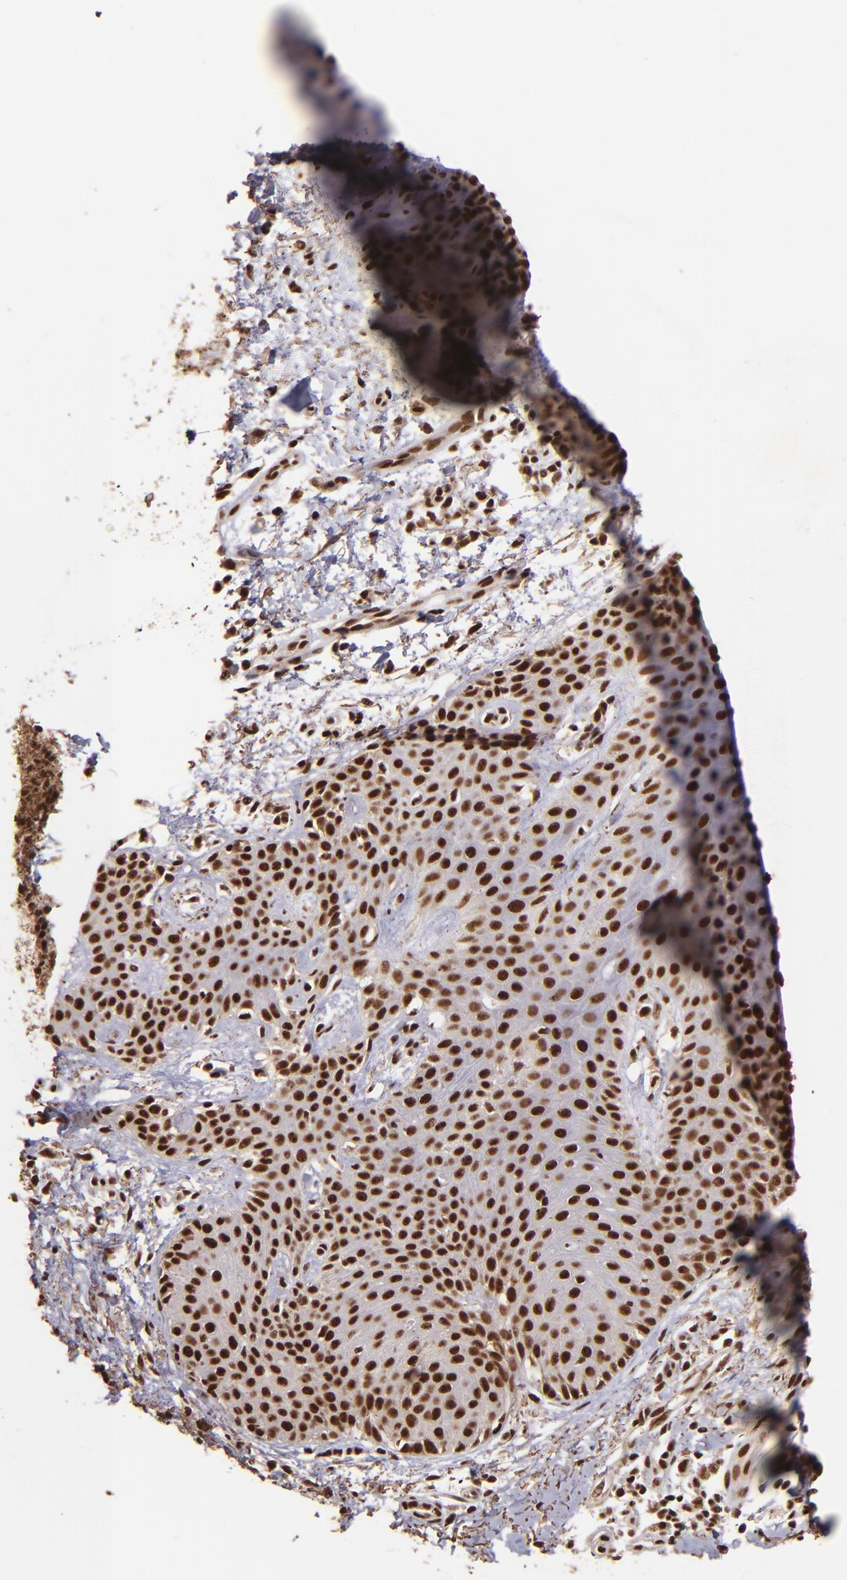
{"staining": {"intensity": "strong", "quantity": ">75%", "location": "nuclear"}, "tissue": "skin cancer", "cell_type": "Tumor cells", "image_type": "cancer", "snomed": [{"axis": "morphology", "description": "Basal cell carcinoma"}, {"axis": "topography", "description": "Skin"}], "caption": "This is an image of immunohistochemistry (IHC) staining of skin basal cell carcinoma, which shows strong expression in the nuclear of tumor cells.", "gene": "PQBP1", "patient": {"sex": "male", "age": 67}}